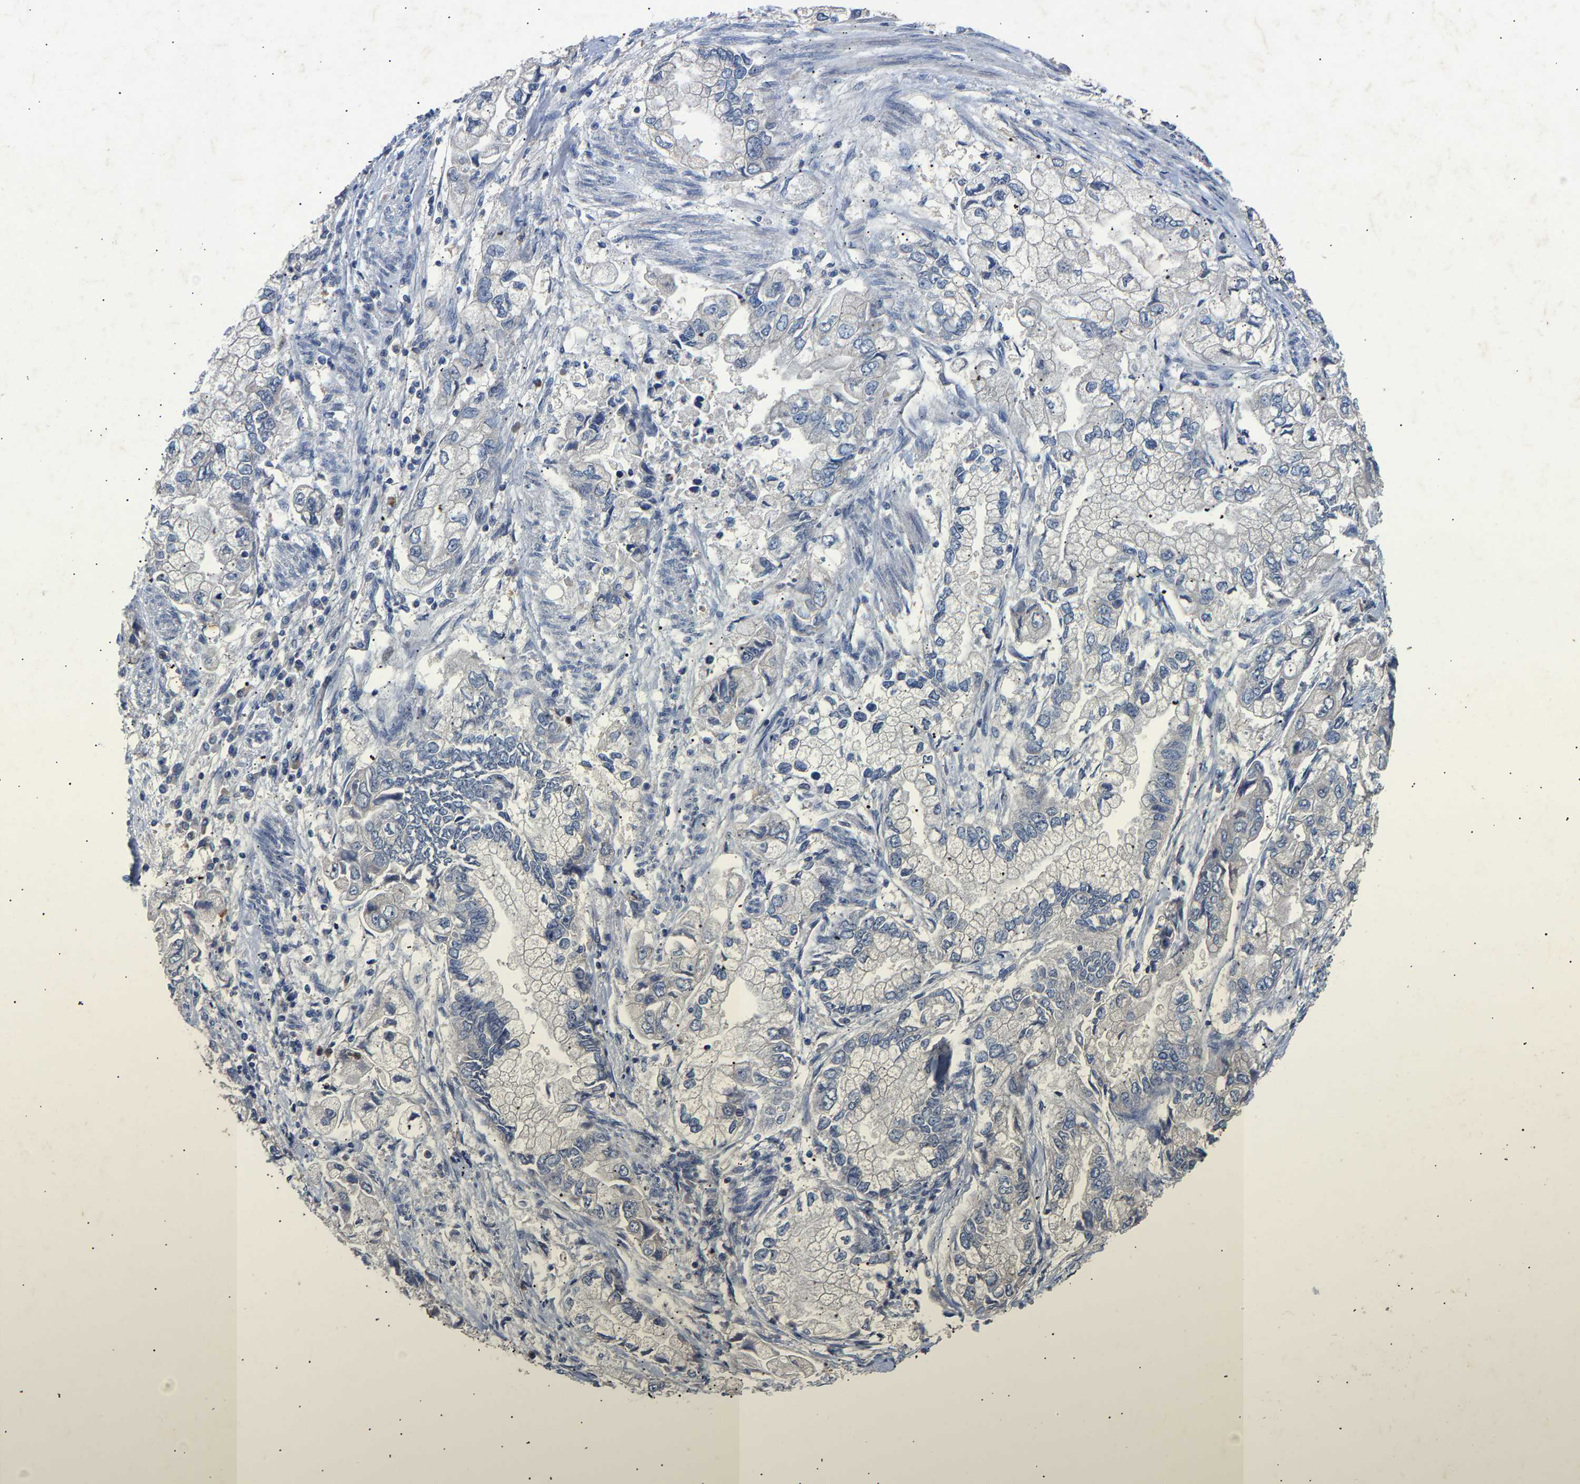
{"staining": {"intensity": "negative", "quantity": "none", "location": "none"}, "tissue": "stomach cancer", "cell_type": "Tumor cells", "image_type": "cancer", "snomed": [{"axis": "morphology", "description": "Normal tissue, NOS"}, {"axis": "morphology", "description": "Adenocarcinoma, NOS"}, {"axis": "topography", "description": "Stomach"}], "caption": "High magnification brightfield microscopy of stomach cancer (adenocarcinoma) stained with DAB (brown) and counterstained with hematoxylin (blue): tumor cells show no significant expression.", "gene": "CCDC171", "patient": {"sex": "male", "age": 62}}